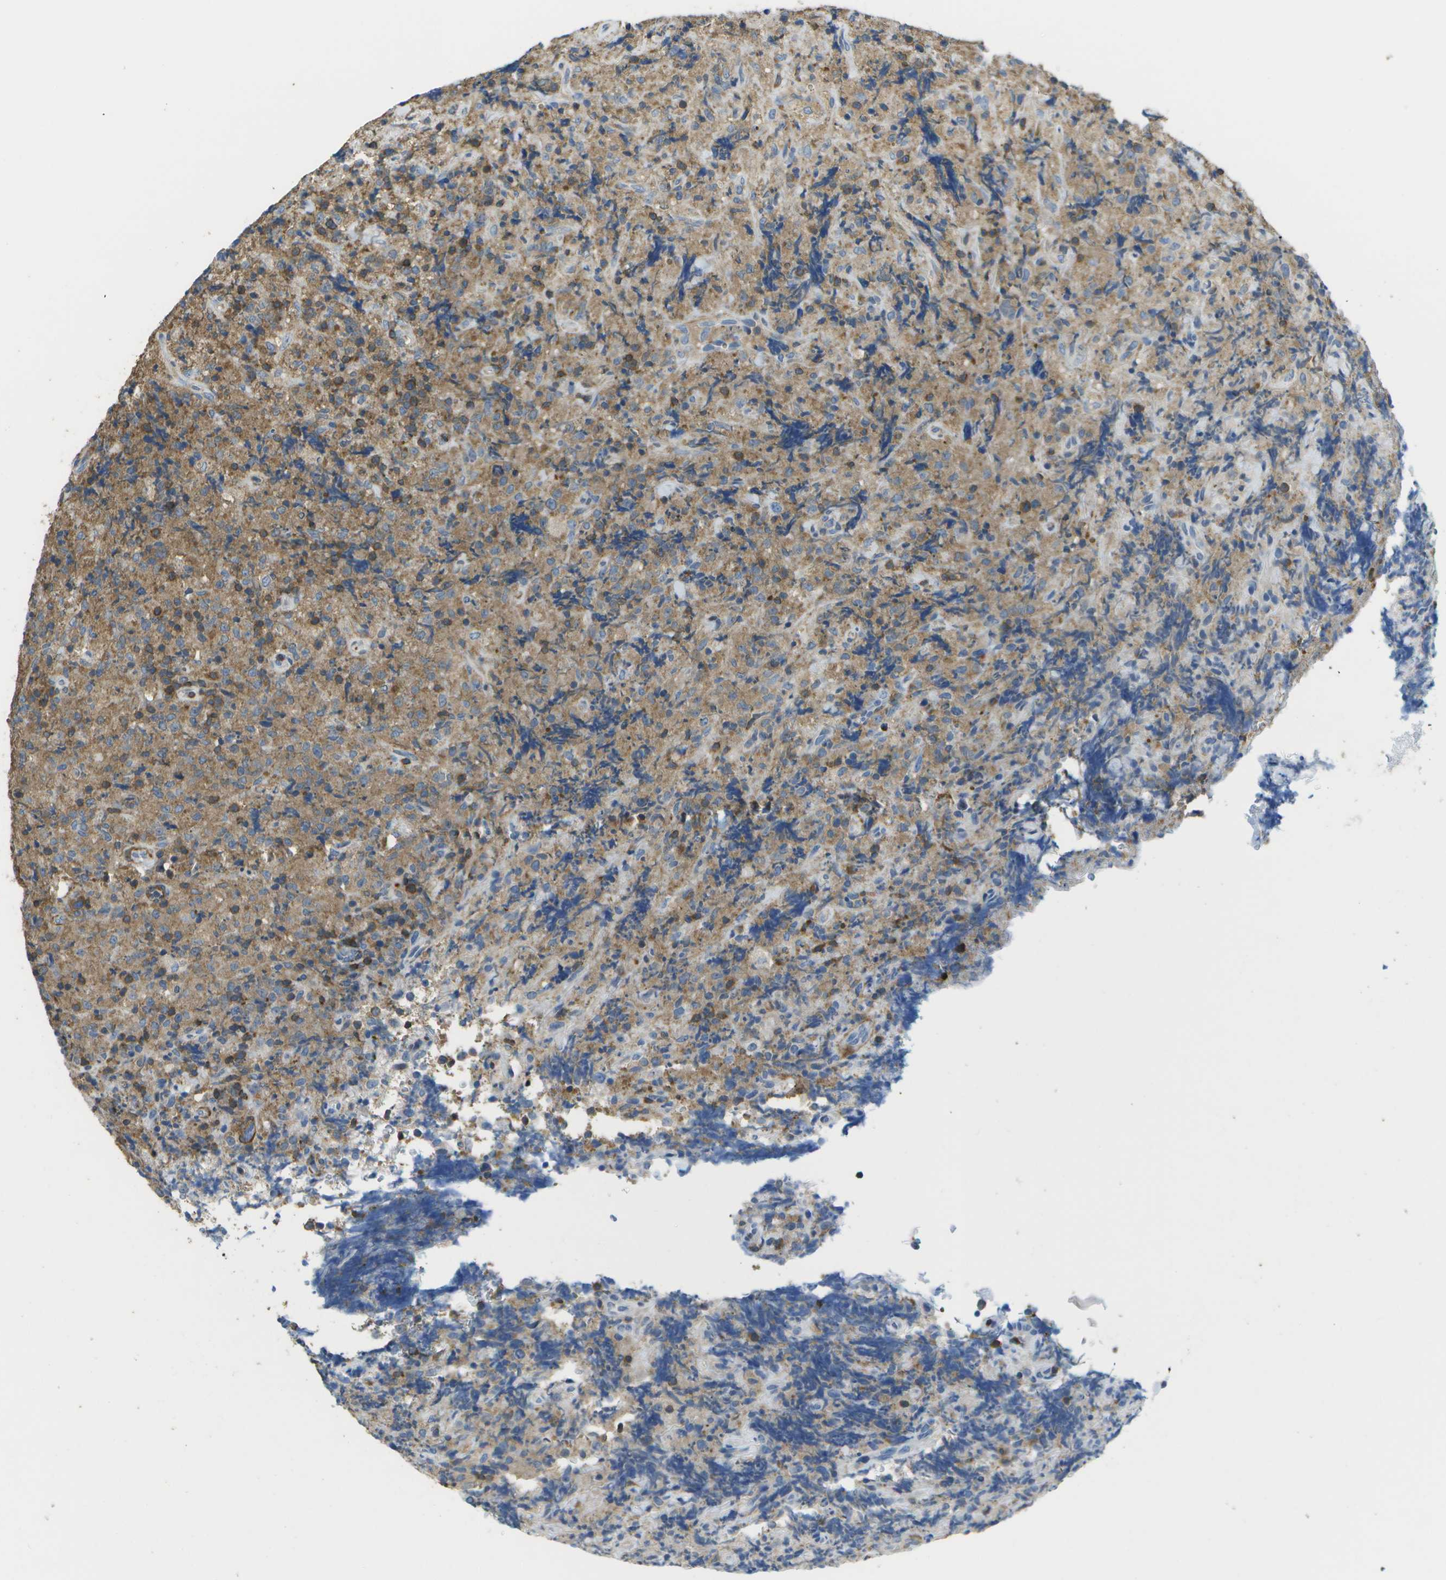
{"staining": {"intensity": "moderate", "quantity": "25%-75%", "location": "cytoplasmic/membranous"}, "tissue": "lymphoma", "cell_type": "Tumor cells", "image_type": "cancer", "snomed": [{"axis": "morphology", "description": "Malignant lymphoma, non-Hodgkin's type, High grade"}, {"axis": "topography", "description": "Tonsil"}], "caption": "High-grade malignant lymphoma, non-Hodgkin's type stained with immunohistochemistry (IHC) reveals moderate cytoplasmic/membranous positivity in about 25%-75% of tumor cells.", "gene": "RCSD1", "patient": {"sex": "female", "age": 36}}